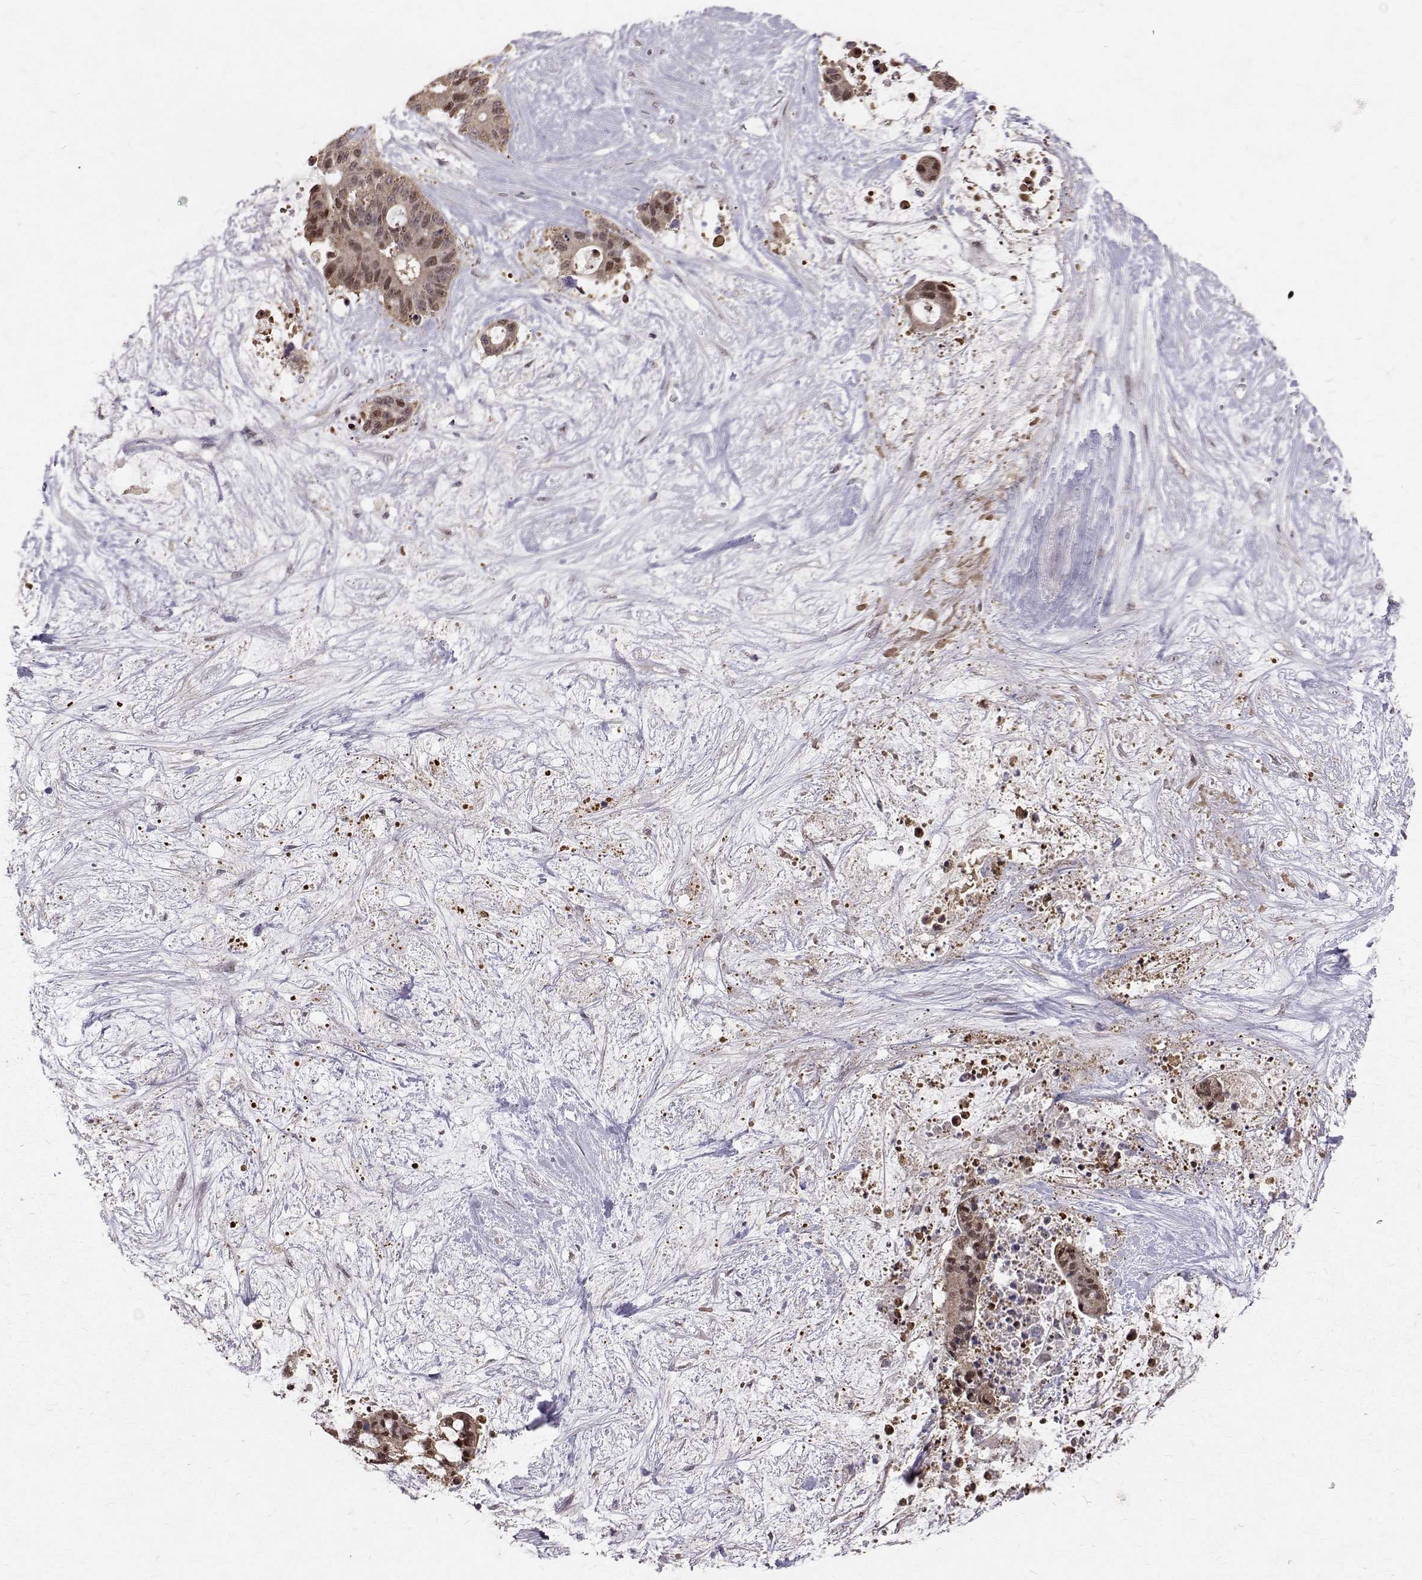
{"staining": {"intensity": "moderate", "quantity": ">75%", "location": "cytoplasmic/membranous,nuclear"}, "tissue": "liver cancer", "cell_type": "Tumor cells", "image_type": "cancer", "snomed": [{"axis": "morphology", "description": "Normal tissue, NOS"}, {"axis": "morphology", "description": "Cholangiocarcinoma"}, {"axis": "topography", "description": "Liver"}, {"axis": "topography", "description": "Peripheral nerve tissue"}], "caption": "Immunohistochemistry (DAB) staining of liver cancer (cholangiocarcinoma) exhibits moderate cytoplasmic/membranous and nuclear protein staining in approximately >75% of tumor cells.", "gene": "NIF3L1", "patient": {"sex": "female", "age": 73}}